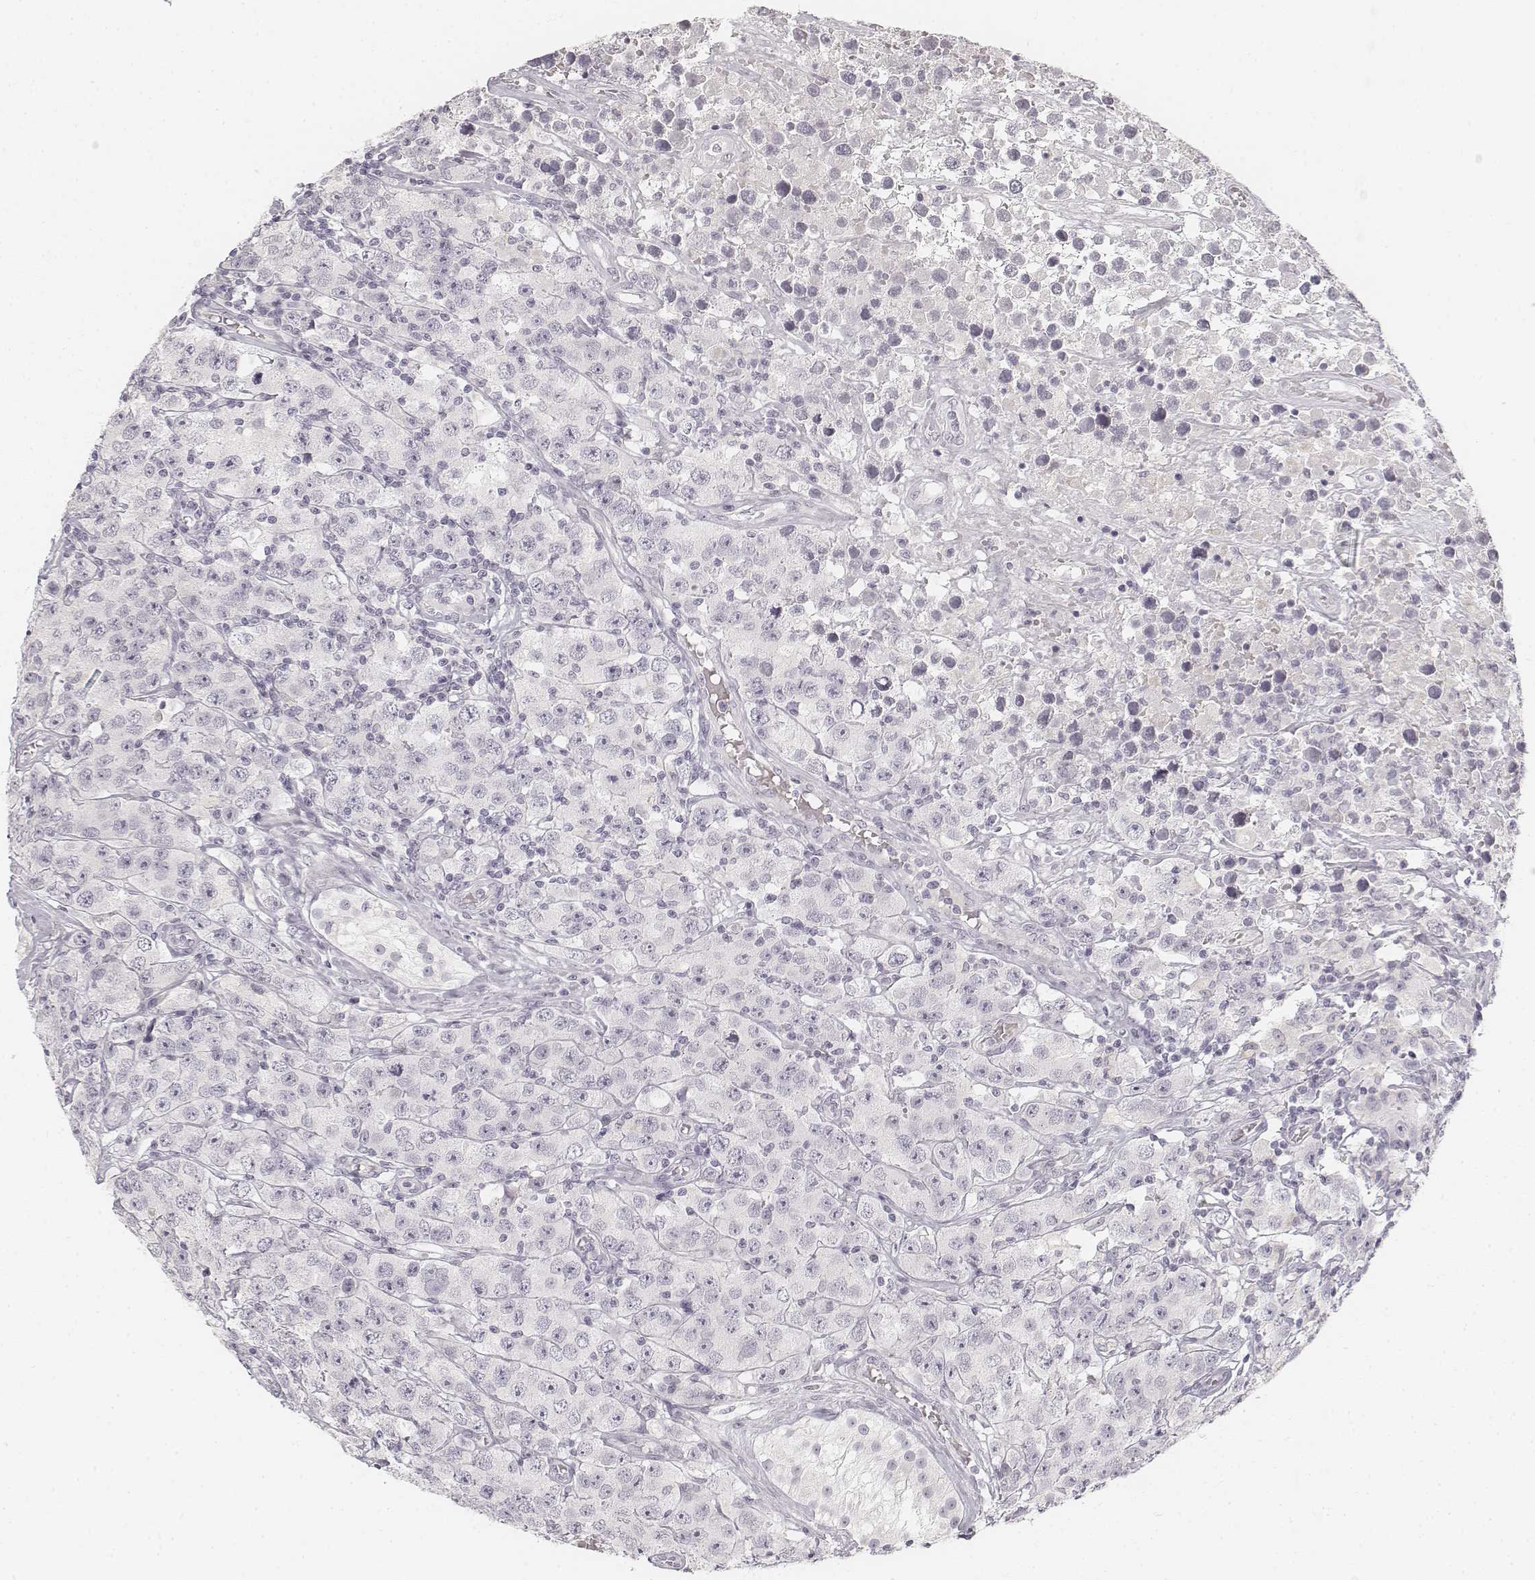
{"staining": {"intensity": "negative", "quantity": "none", "location": "none"}, "tissue": "testis cancer", "cell_type": "Tumor cells", "image_type": "cancer", "snomed": [{"axis": "morphology", "description": "Seminoma, NOS"}, {"axis": "topography", "description": "Testis"}], "caption": "Immunohistochemical staining of testis seminoma shows no significant staining in tumor cells.", "gene": "DSG4", "patient": {"sex": "male", "age": 52}}